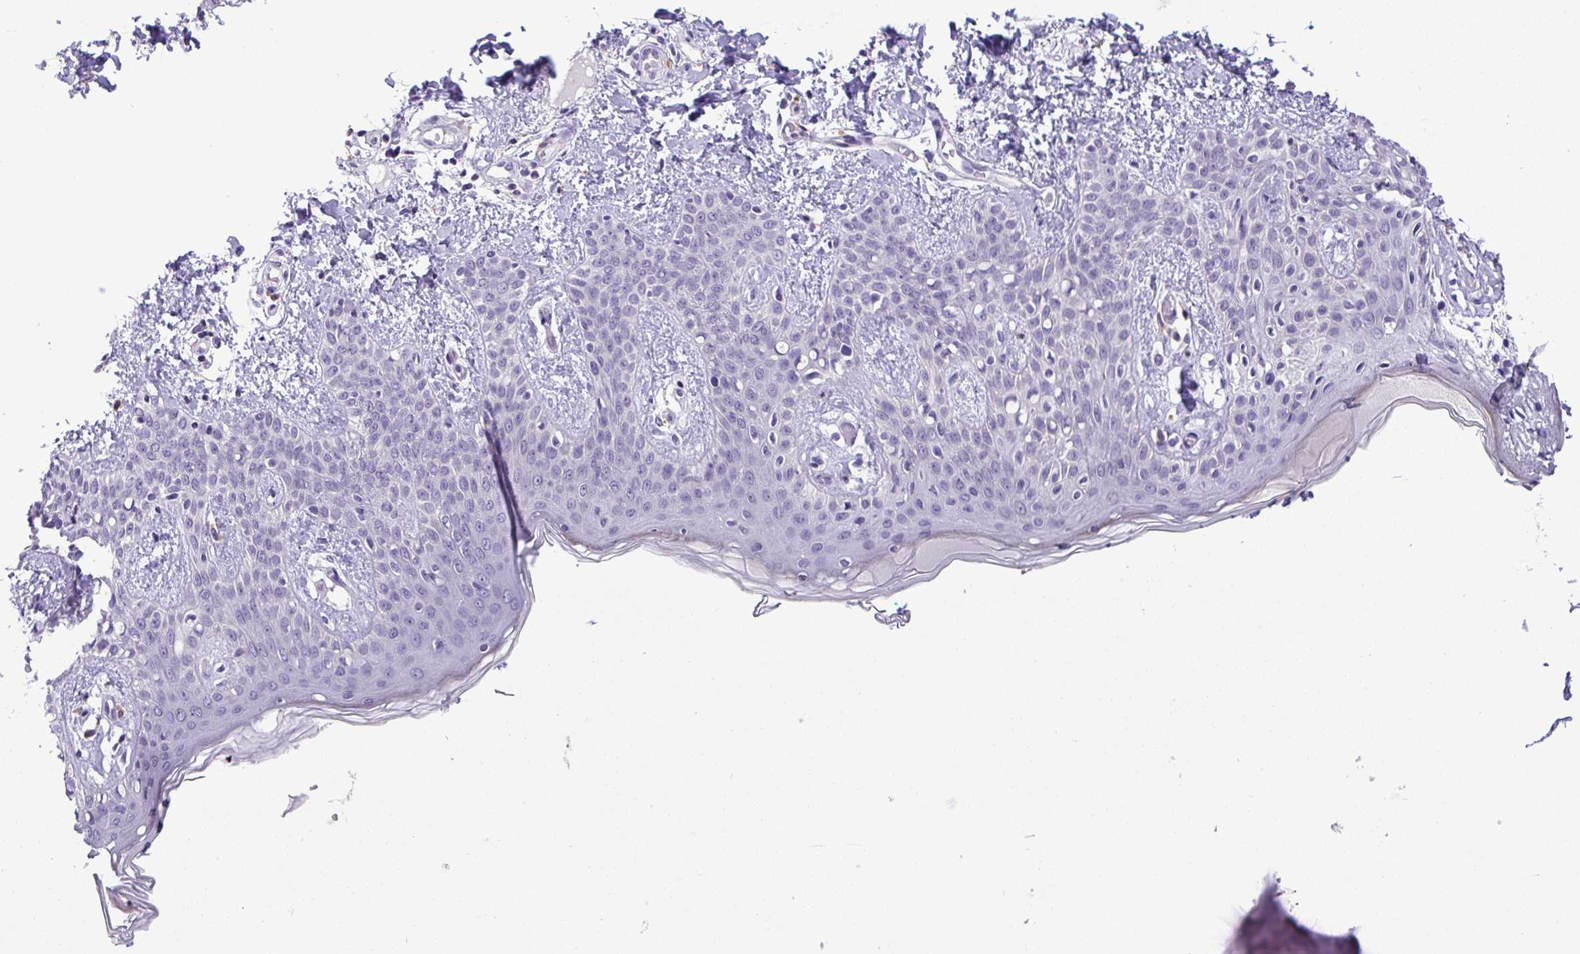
{"staining": {"intensity": "negative", "quantity": "none", "location": "none"}, "tissue": "skin", "cell_type": "Fibroblasts", "image_type": "normal", "snomed": [{"axis": "morphology", "description": "Normal tissue, NOS"}, {"axis": "topography", "description": "Skin"}], "caption": "A photomicrograph of skin stained for a protein displays no brown staining in fibroblasts. (DAB immunohistochemistry (IHC) visualized using brightfield microscopy, high magnification).", "gene": "YBX2", "patient": {"sex": "male", "age": 16}}